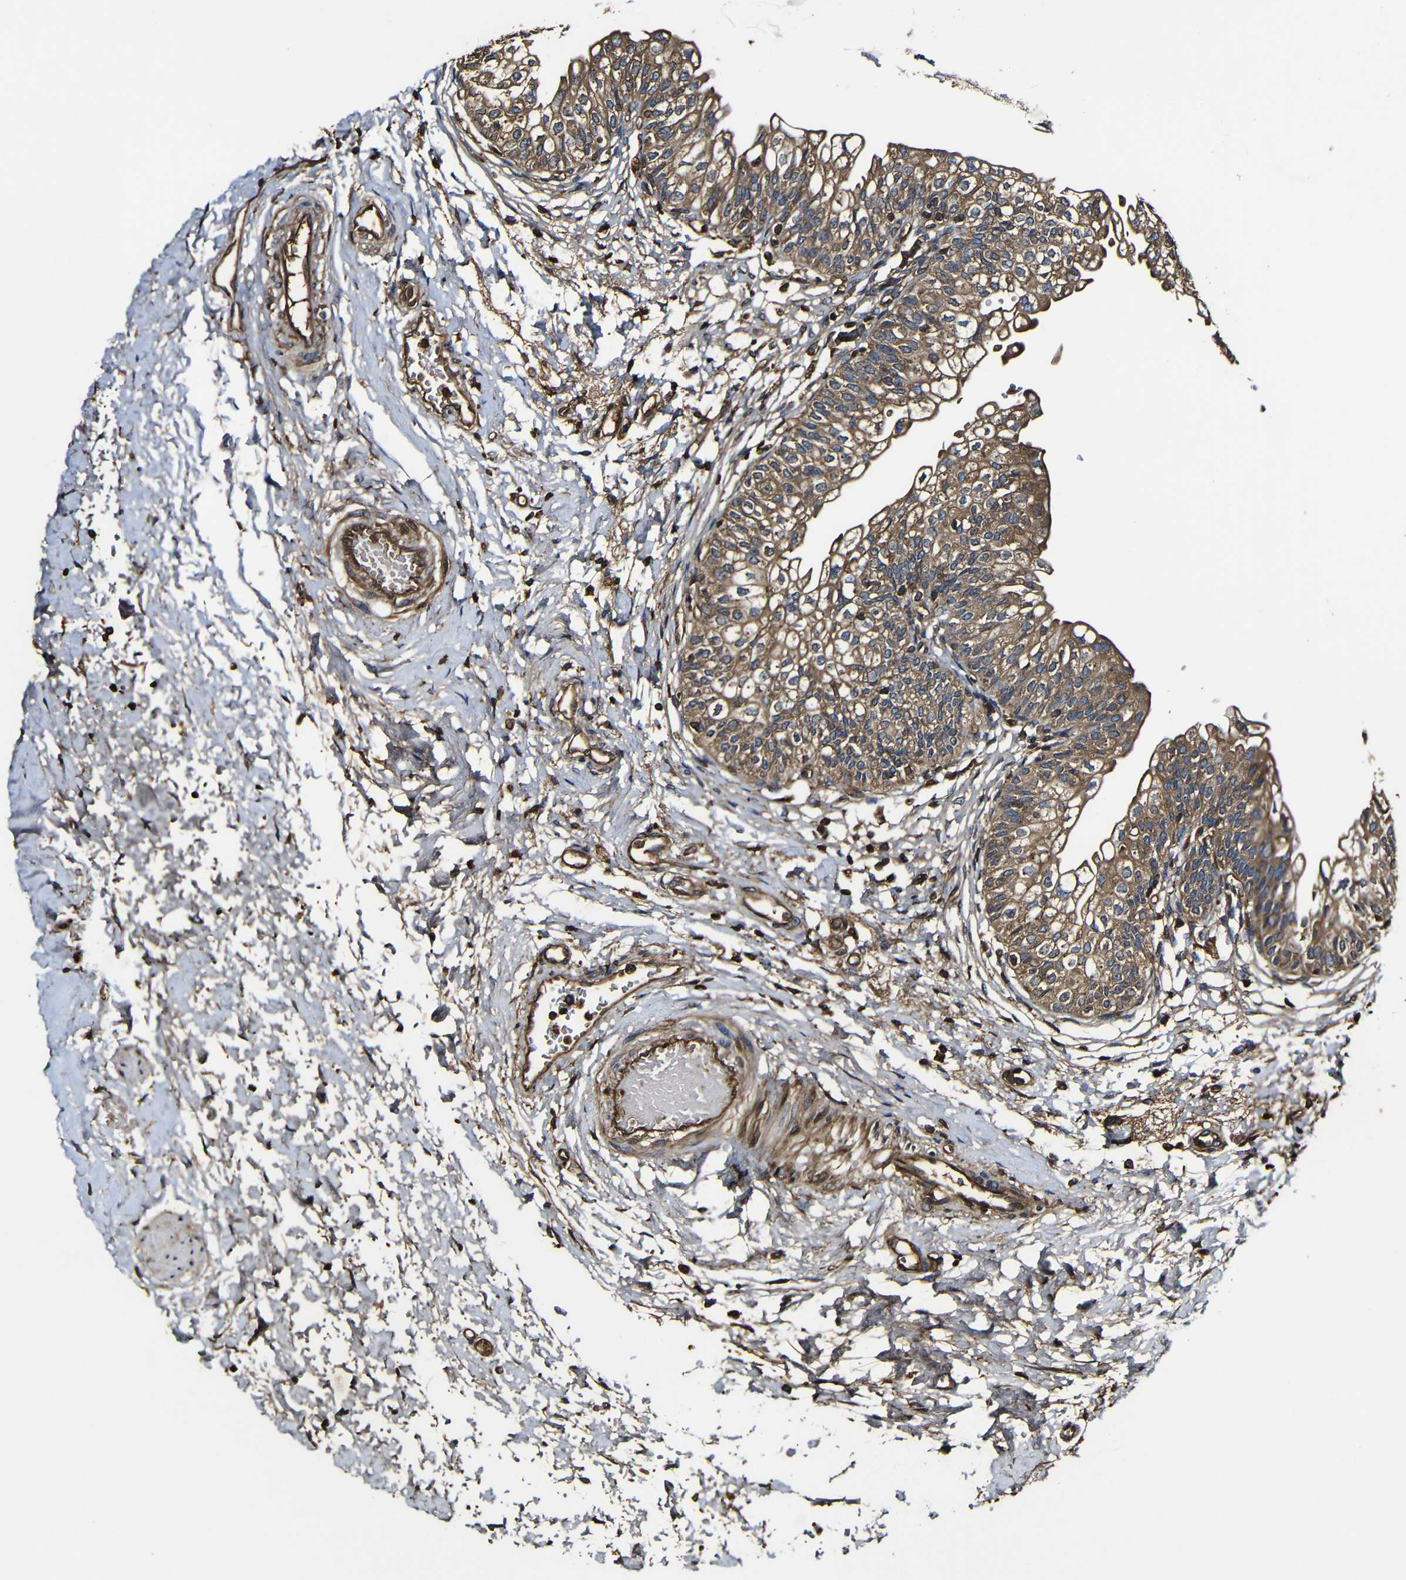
{"staining": {"intensity": "moderate", "quantity": ">75%", "location": "cytoplasmic/membranous"}, "tissue": "urinary bladder", "cell_type": "Urothelial cells", "image_type": "normal", "snomed": [{"axis": "morphology", "description": "Normal tissue, NOS"}, {"axis": "topography", "description": "Urinary bladder"}], "caption": "High-magnification brightfield microscopy of normal urinary bladder stained with DAB (3,3'-diaminobenzidine) (brown) and counterstained with hematoxylin (blue). urothelial cells exhibit moderate cytoplasmic/membranous expression is seen in about>75% of cells.", "gene": "MSN", "patient": {"sex": "male", "age": 55}}